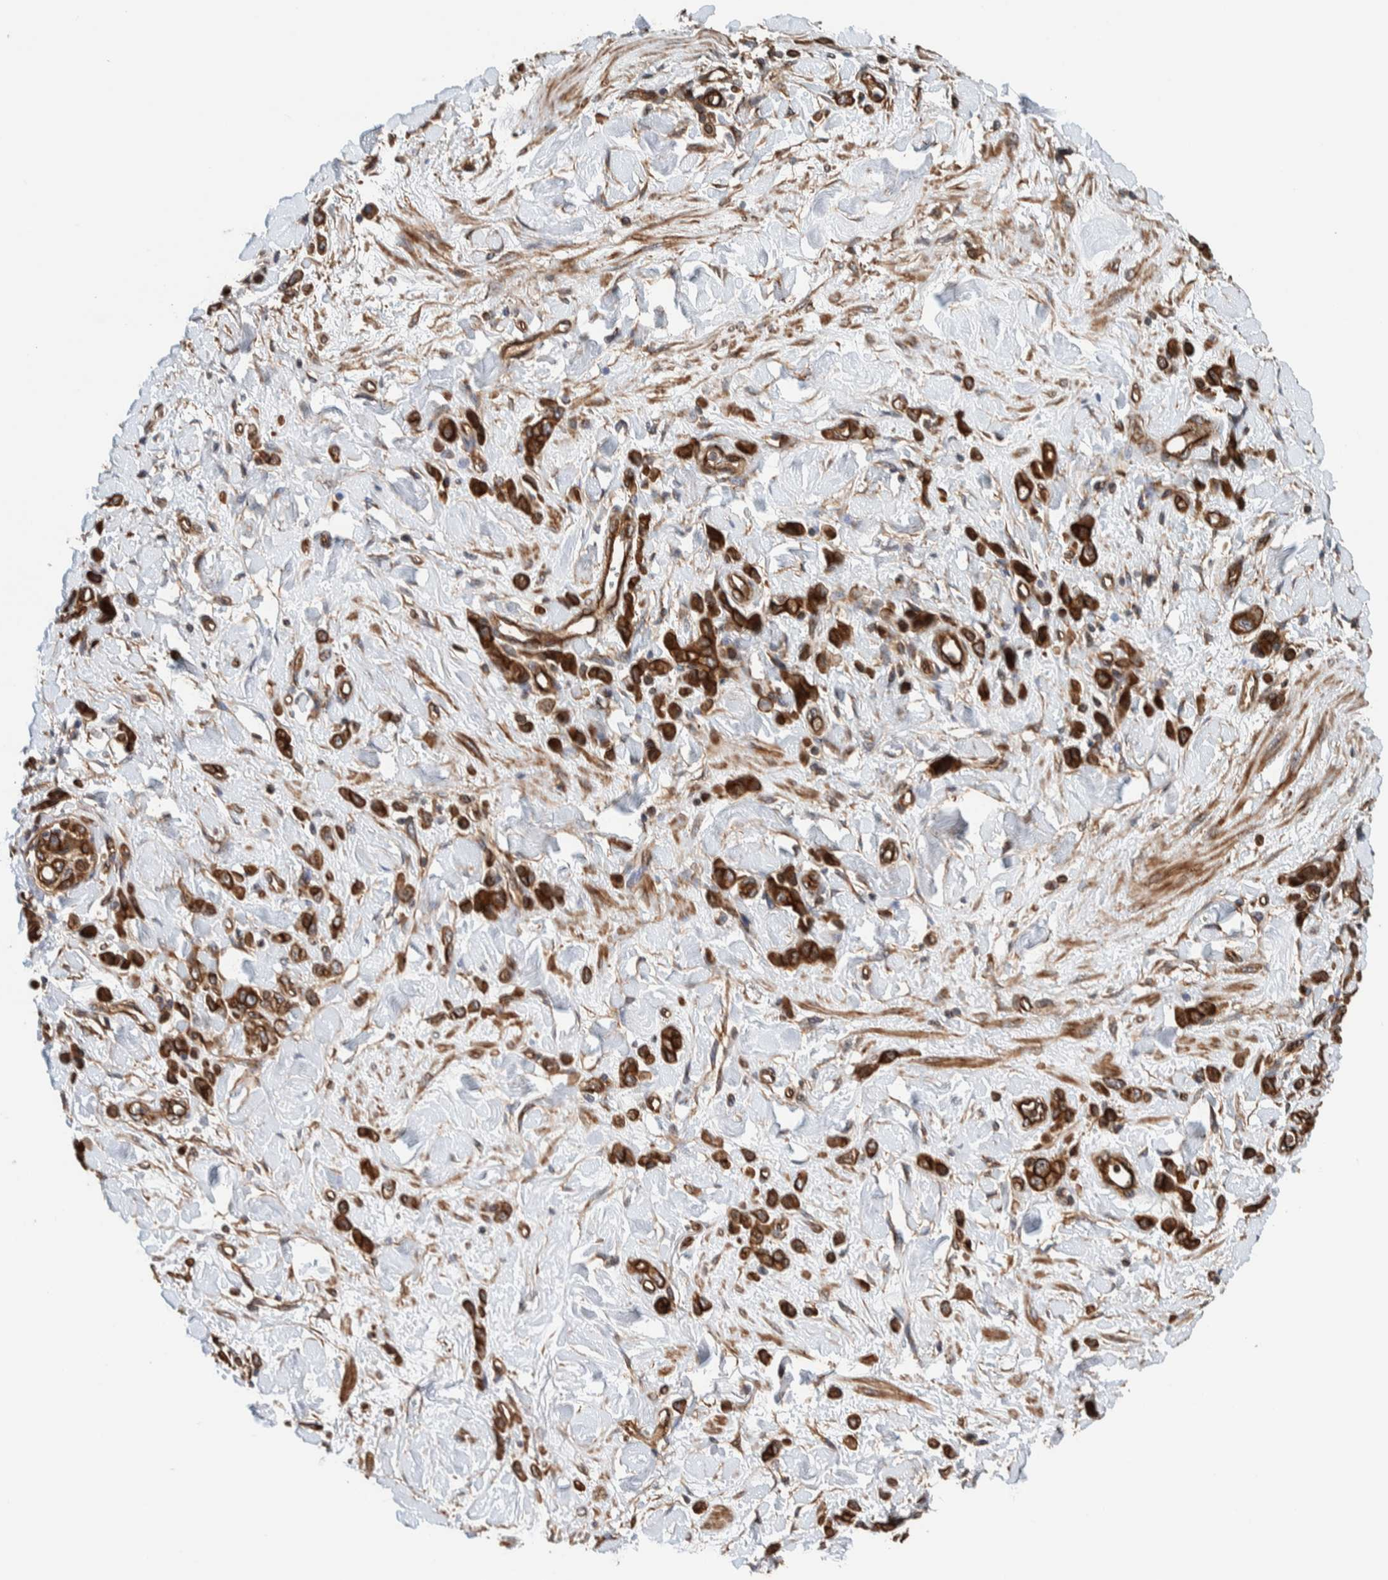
{"staining": {"intensity": "strong", "quantity": ">75%", "location": "cytoplasmic/membranous"}, "tissue": "stomach cancer", "cell_type": "Tumor cells", "image_type": "cancer", "snomed": [{"axis": "morphology", "description": "Normal tissue, NOS"}, {"axis": "morphology", "description": "Adenocarcinoma, NOS"}, {"axis": "topography", "description": "Stomach"}], "caption": "Protein staining by IHC reveals strong cytoplasmic/membranous positivity in about >75% of tumor cells in adenocarcinoma (stomach). (Stains: DAB (3,3'-diaminobenzidine) in brown, nuclei in blue, Microscopy: brightfield microscopy at high magnification).", "gene": "PKD1L1", "patient": {"sex": "male", "age": 82}}